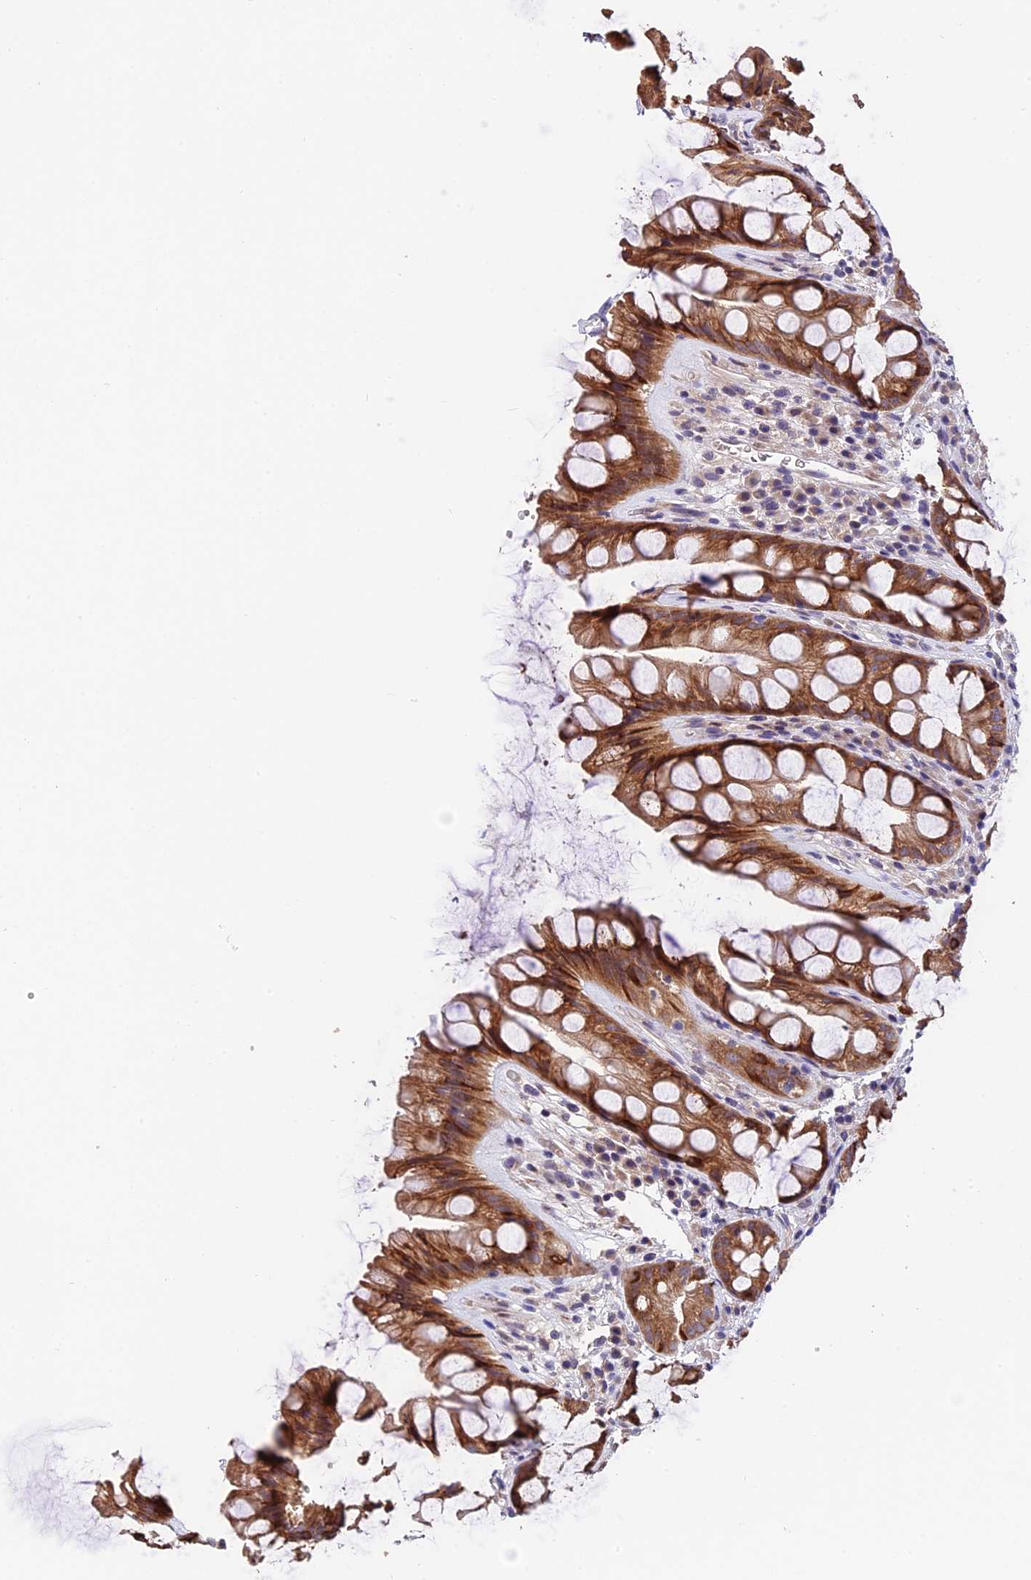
{"staining": {"intensity": "moderate", "quantity": ">75%", "location": "cytoplasmic/membranous"}, "tissue": "rectum", "cell_type": "Glandular cells", "image_type": "normal", "snomed": [{"axis": "morphology", "description": "Normal tissue, NOS"}, {"axis": "topography", "description": "Rectum"}], "caption": "DAB immunohistochemical staining of unremarkable rectum demonstrates moderate cytoplasmic/membranous protein staining in about >75% of glandular cells. The staining is performed using DAB (3,3'-diaminobenzidine) brown chromogen to label protein expression. The nuclei are counter-stained blue using hematoxylin.", "gene": "TRMT1", "patient": {"sex": "male", "age": 74}}